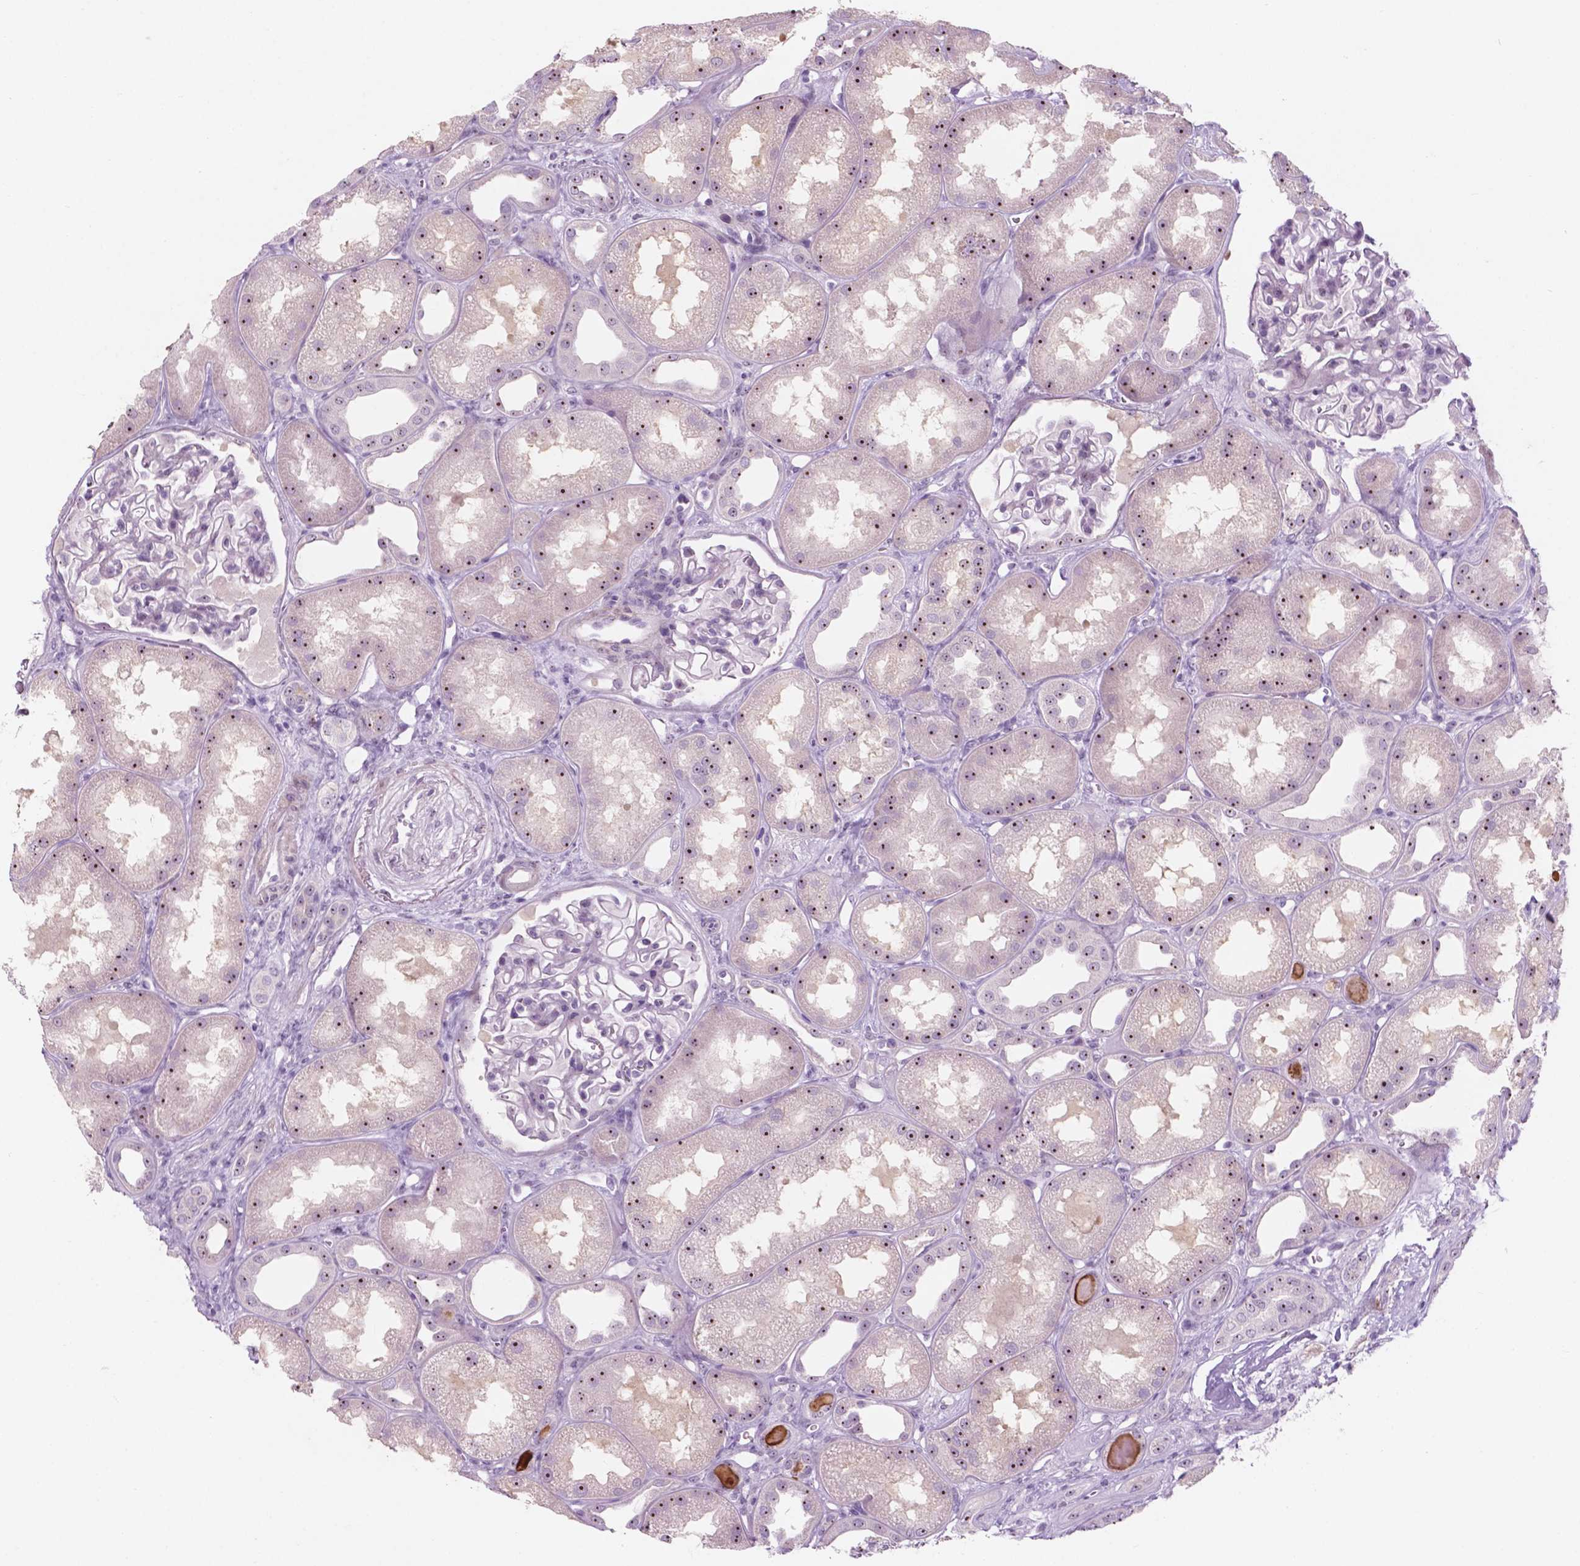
{"staining": {"intensity": "negative", "quantity": "none", "location": "none"}, "tissue": "kidney", "cell_type": "Cells in glomeruli", "image_type": "normal", "snomed": [{"axis": "morphology", "description": "Normal tissue, NOS"}, {"axis": "topography", "description": "Kidney"}], "caption": "DAB (3,3'-diaminobenzidine) immunohistochemical staining of benign human kidney exhibits no significant positivity in cells in glomeruli.", "gene": "ZNF853", "patient": {"sex": "male", "age": 61}}